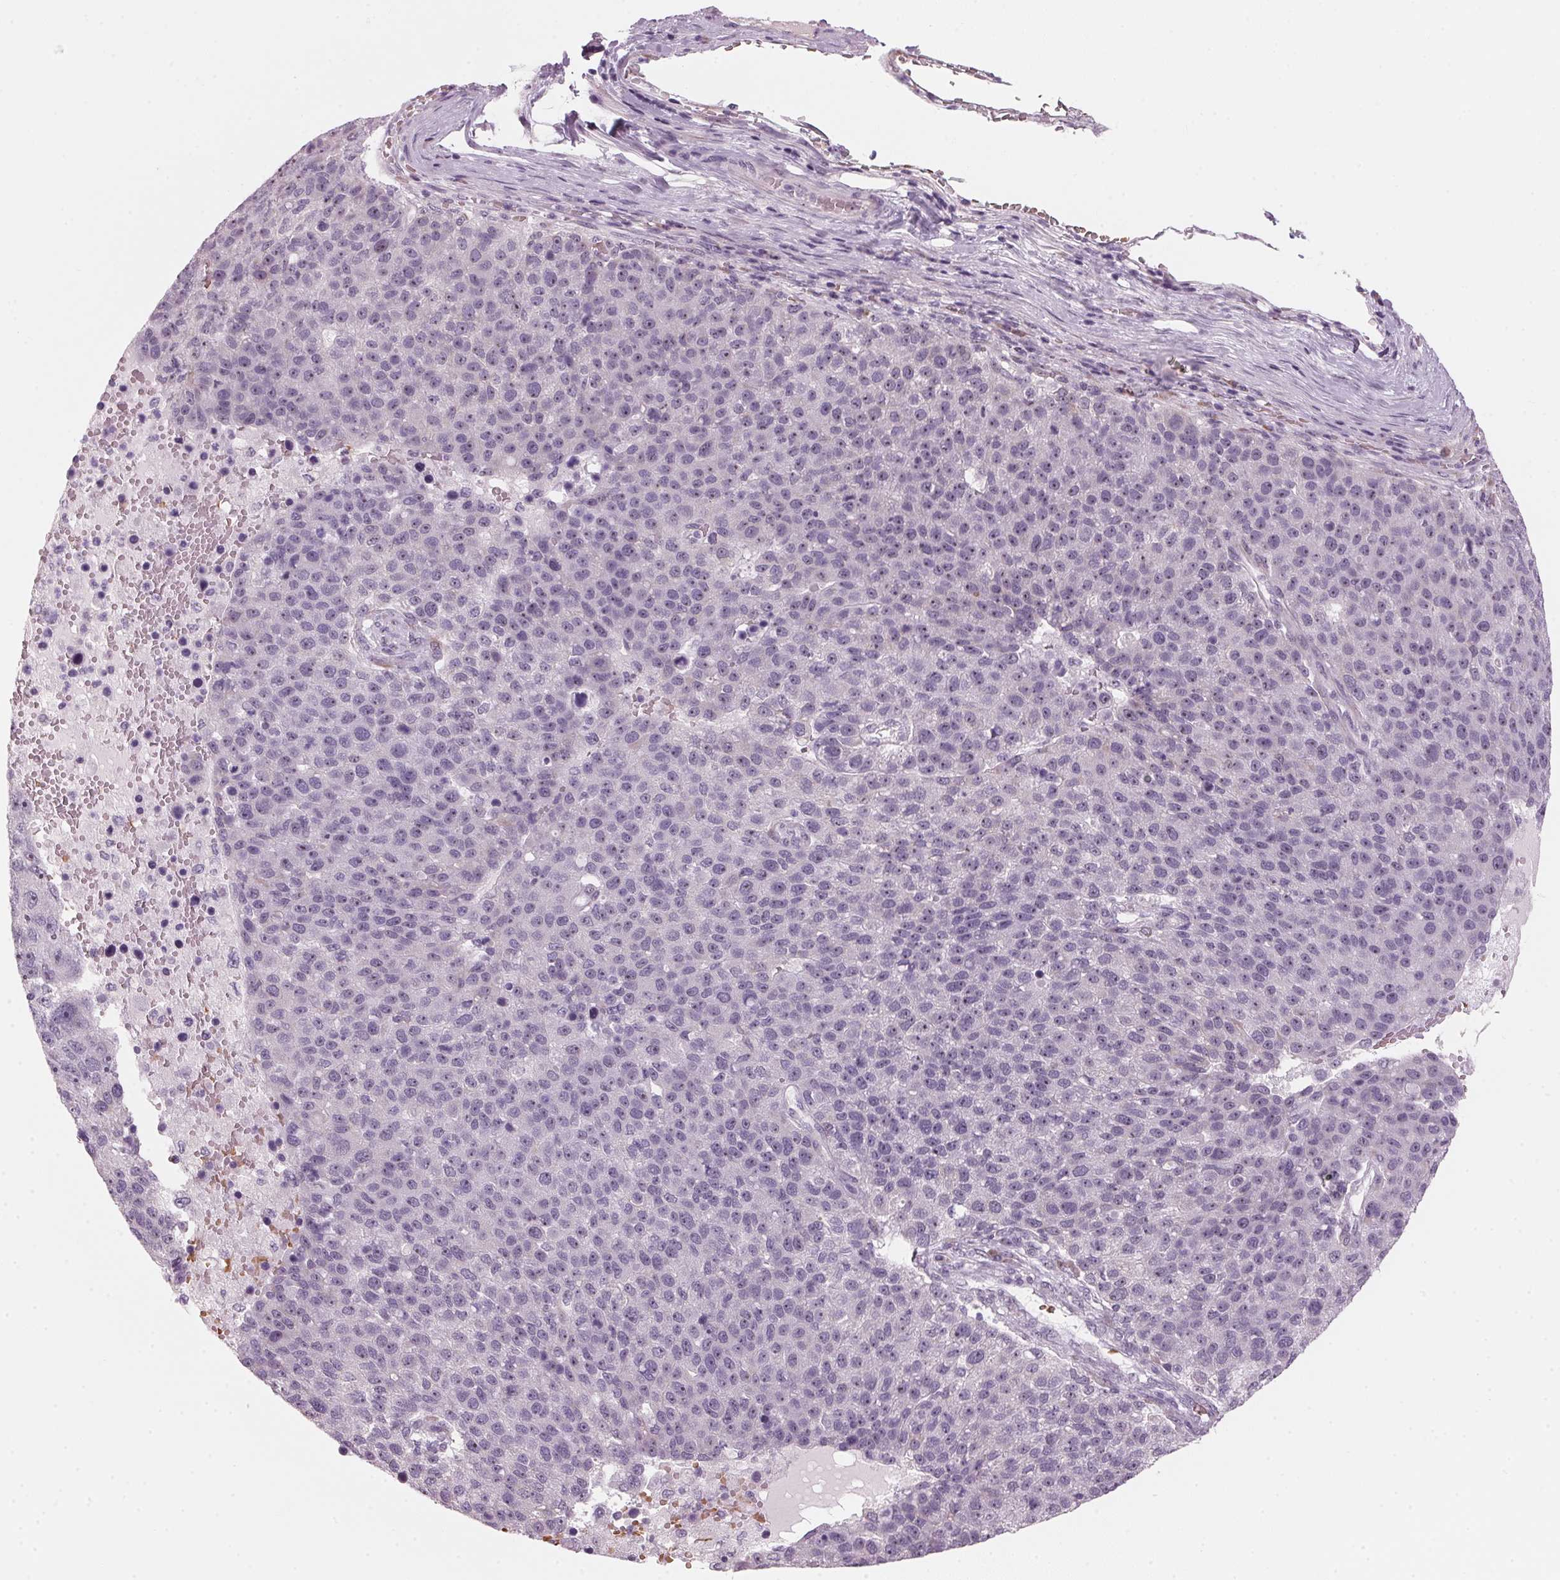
{"staining": {"intensity": "weak", "quantity": "<25%", "location": "nuclear"}, "tissue": "pancreatic cancer", "cell_type": "Tumor cells", "image_type": "cancer", "snomed": [{"axis": "morphology", "description": "Adenocarcinoma, NOS"}, {"axis": "topography", "description": "Pancreas"}], "caption": "Histopathology image shows no protein staining in tumor cells of adenocarcinoma (pancreatic) tissue.", "gene": "DNTTIP2", "patient": {"sex": "female", "age": 61}}